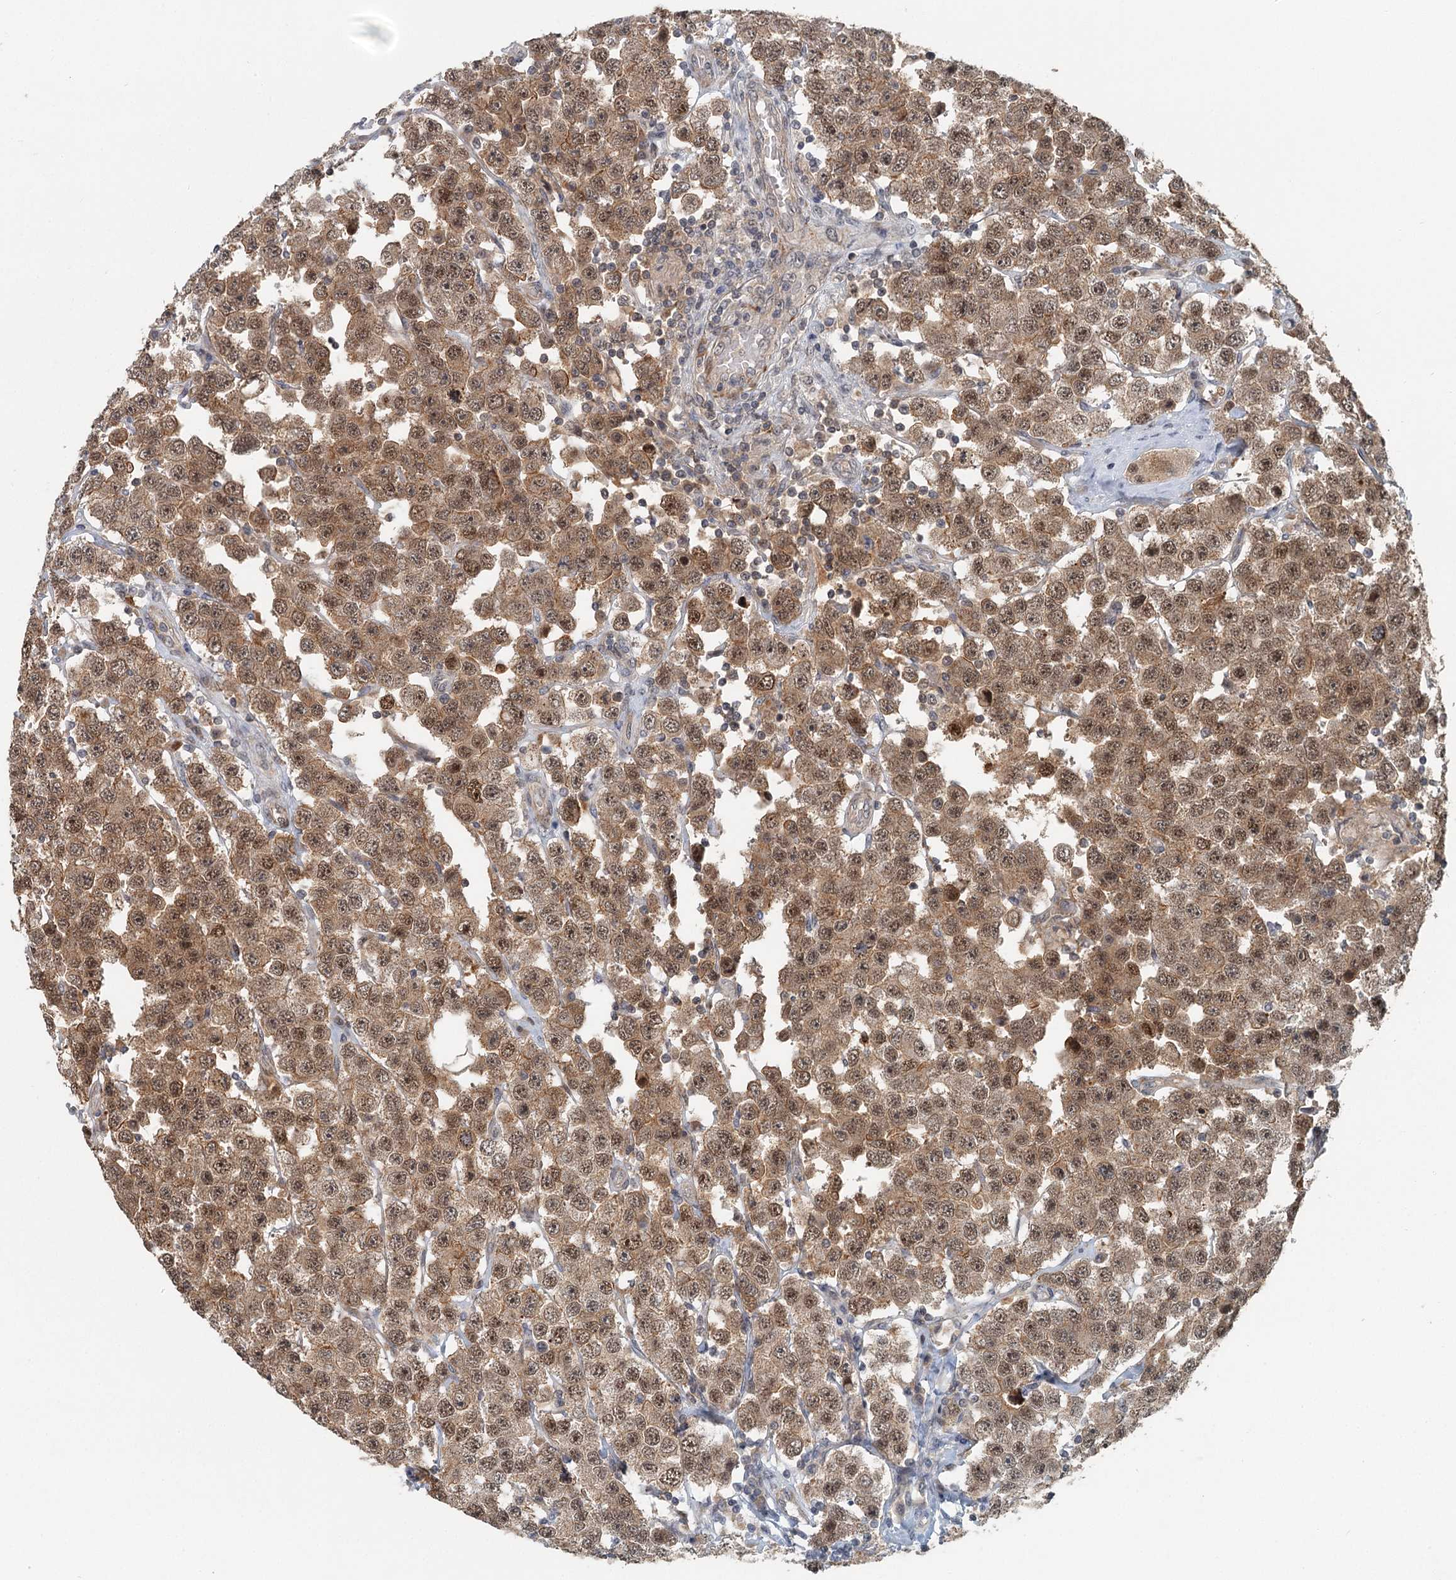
{"staining": {"intensity": "moderate", "quantity": ">75%", "location": "cytoplasmic/membranous,nuclear"}, "tissue": "testis cancer", "cell_type": "Tumor cells", "image_type": "cancer", "snomed": [{"axis": "morphology", "description": "Seminoma, NOS"}, {"axis": "topography", "description": "Testis"}], "caption": "Protein staining by immunohistochemistry (IHC) demonstrates moderate cytoplasmic/membranous and nuclear positivity in approximately >75% of tumor cells in testis cancer (seminoma).", "gene": "TAS2R42", "patient": {"sex": "male", "age": 28}}